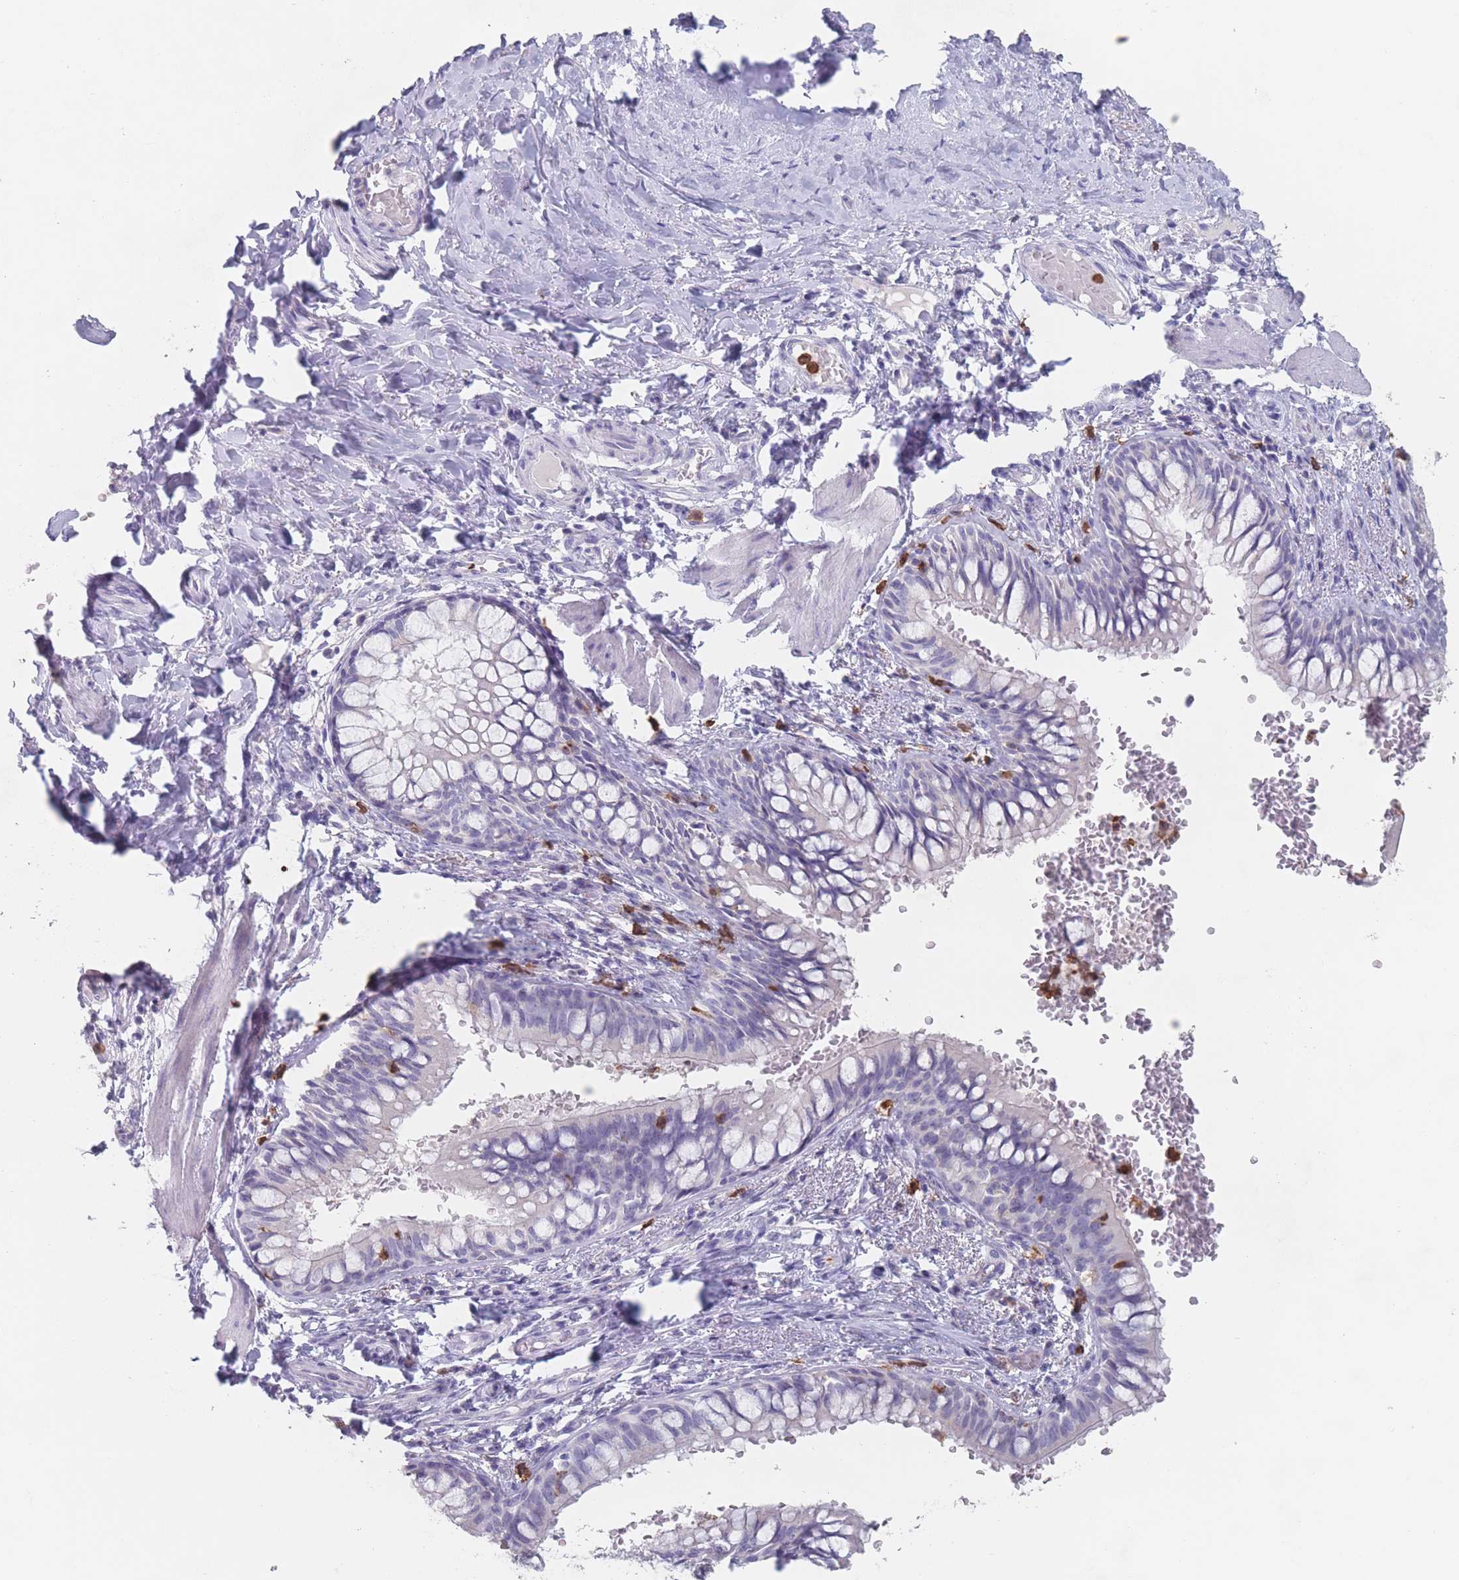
{"staining": {"intensity": "negative", "quantity": "none", "location": "none"}, "tissue": "bronchus", "cell_type": "Respiratory epithelial cells", "image_type": "normal", "snomed": [{"axis": "morphology", "description": "Normal tissue, NOS"}, {"axis": "topography", "description": "Cartilage tissue"}, {"axis": "topography", "description": "Bronchus"}], "caption": "DAB immunohistochemical staining of benign bronchus exhibits no significant staining in respiratory epithelial cells.", "gene": "ATP1A3", "patient": {"sex": "female", "age": 36}}